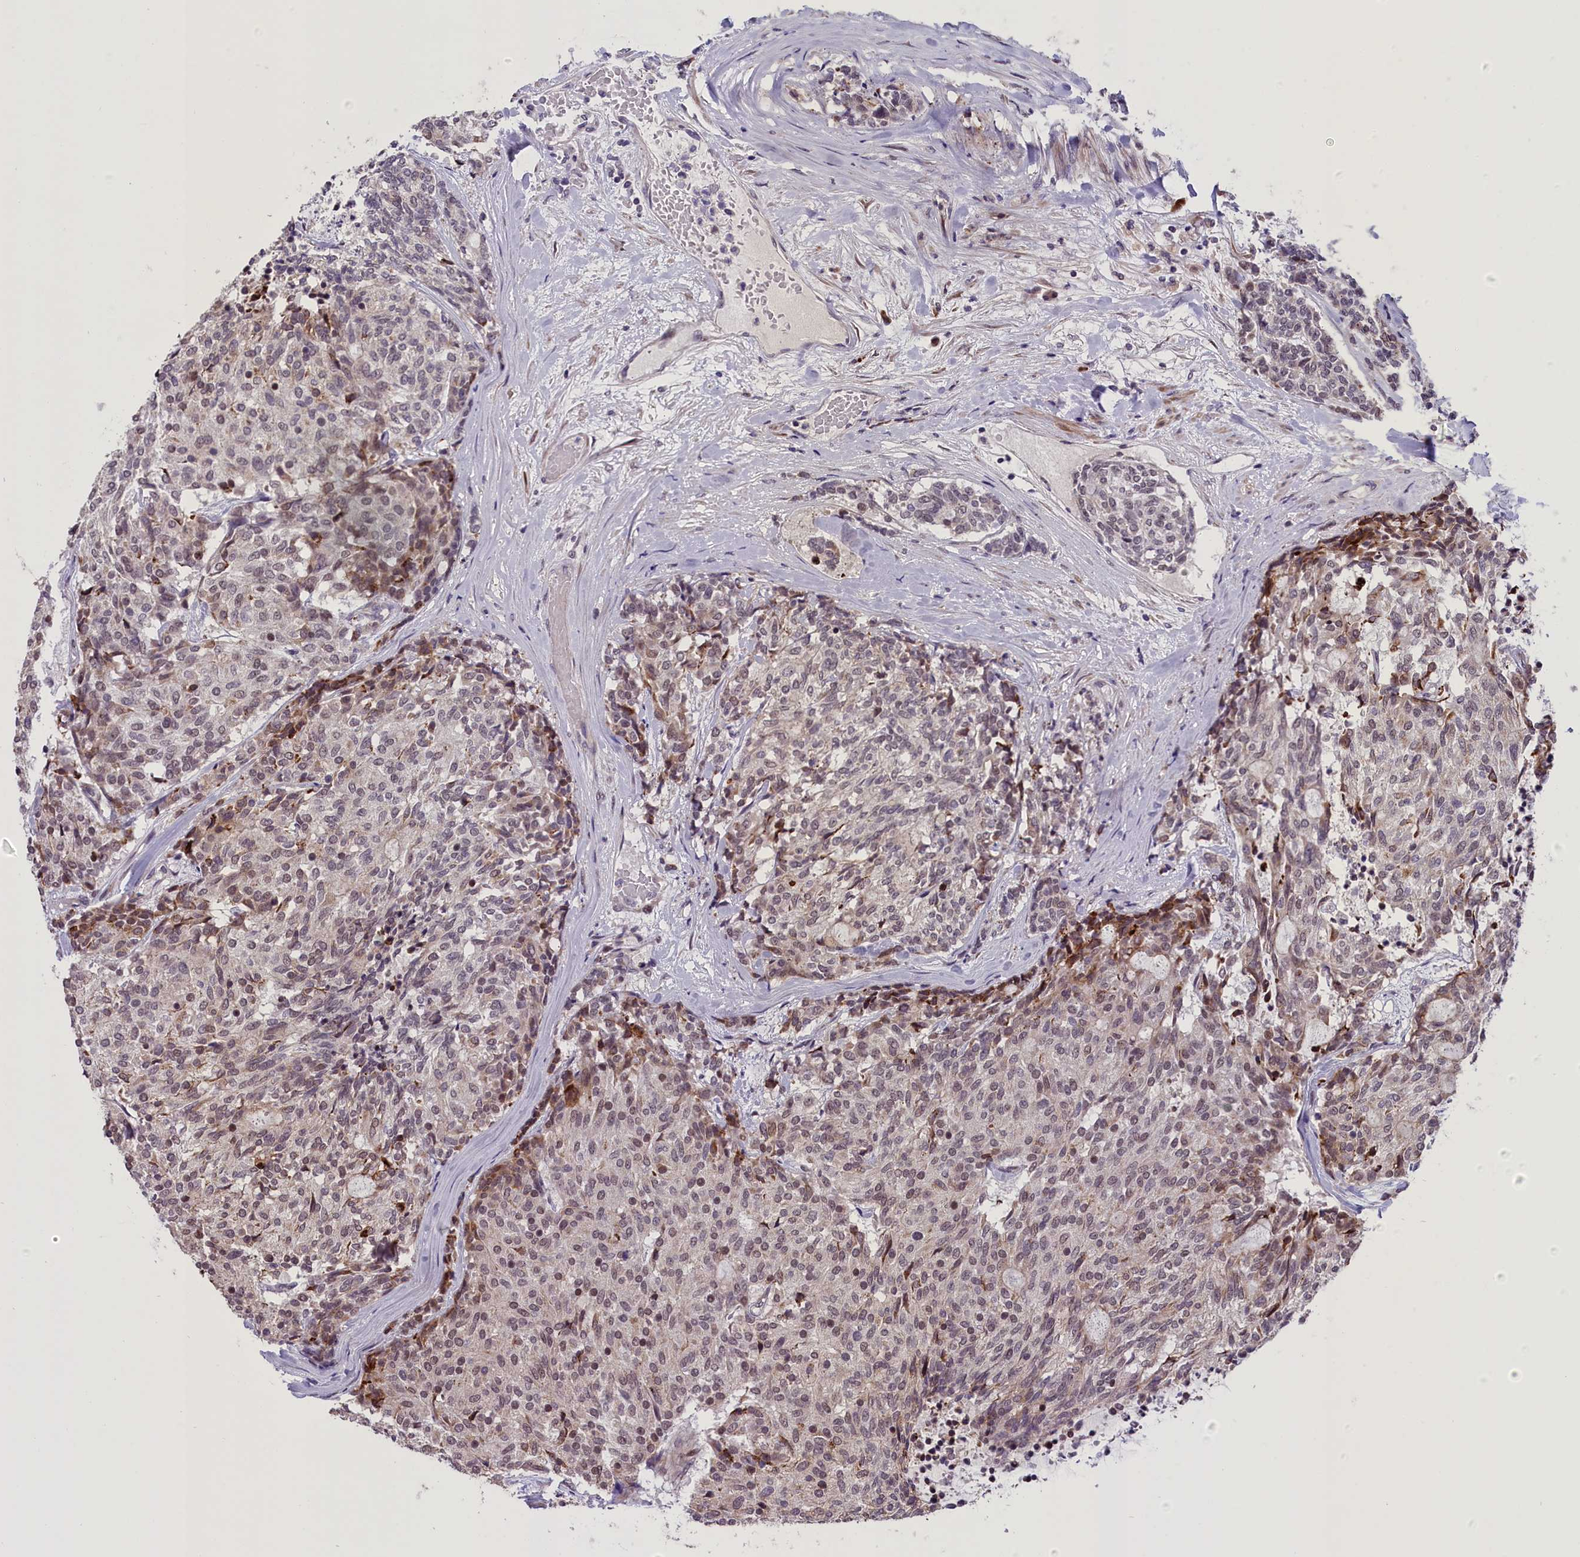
{"staining": {"intensity": "moderate", "quantity": "<25%", "location": "cytoplasmic/membranous,nuclear"}, "tissue": "carcinoid", "cell_type": "Tumor cells", "image_type": "cancer", "snomed": [{"axis": "morphology", "description": "Carcinoid, malignant, NOS"}, {"axis": "topography", "description": "Pancreas"}], "caption": "This histopathology image reveals carcinoid stained with immunohistochemistry (IHC) to label a protein in brown. The cytoplasmic/membranous and nuclear of tumor cells show moderate positivity for the protein. Nuclei are counter-stained blue.", "gene": "ENHO", "patient": {"sex": "female", "age": 54}}